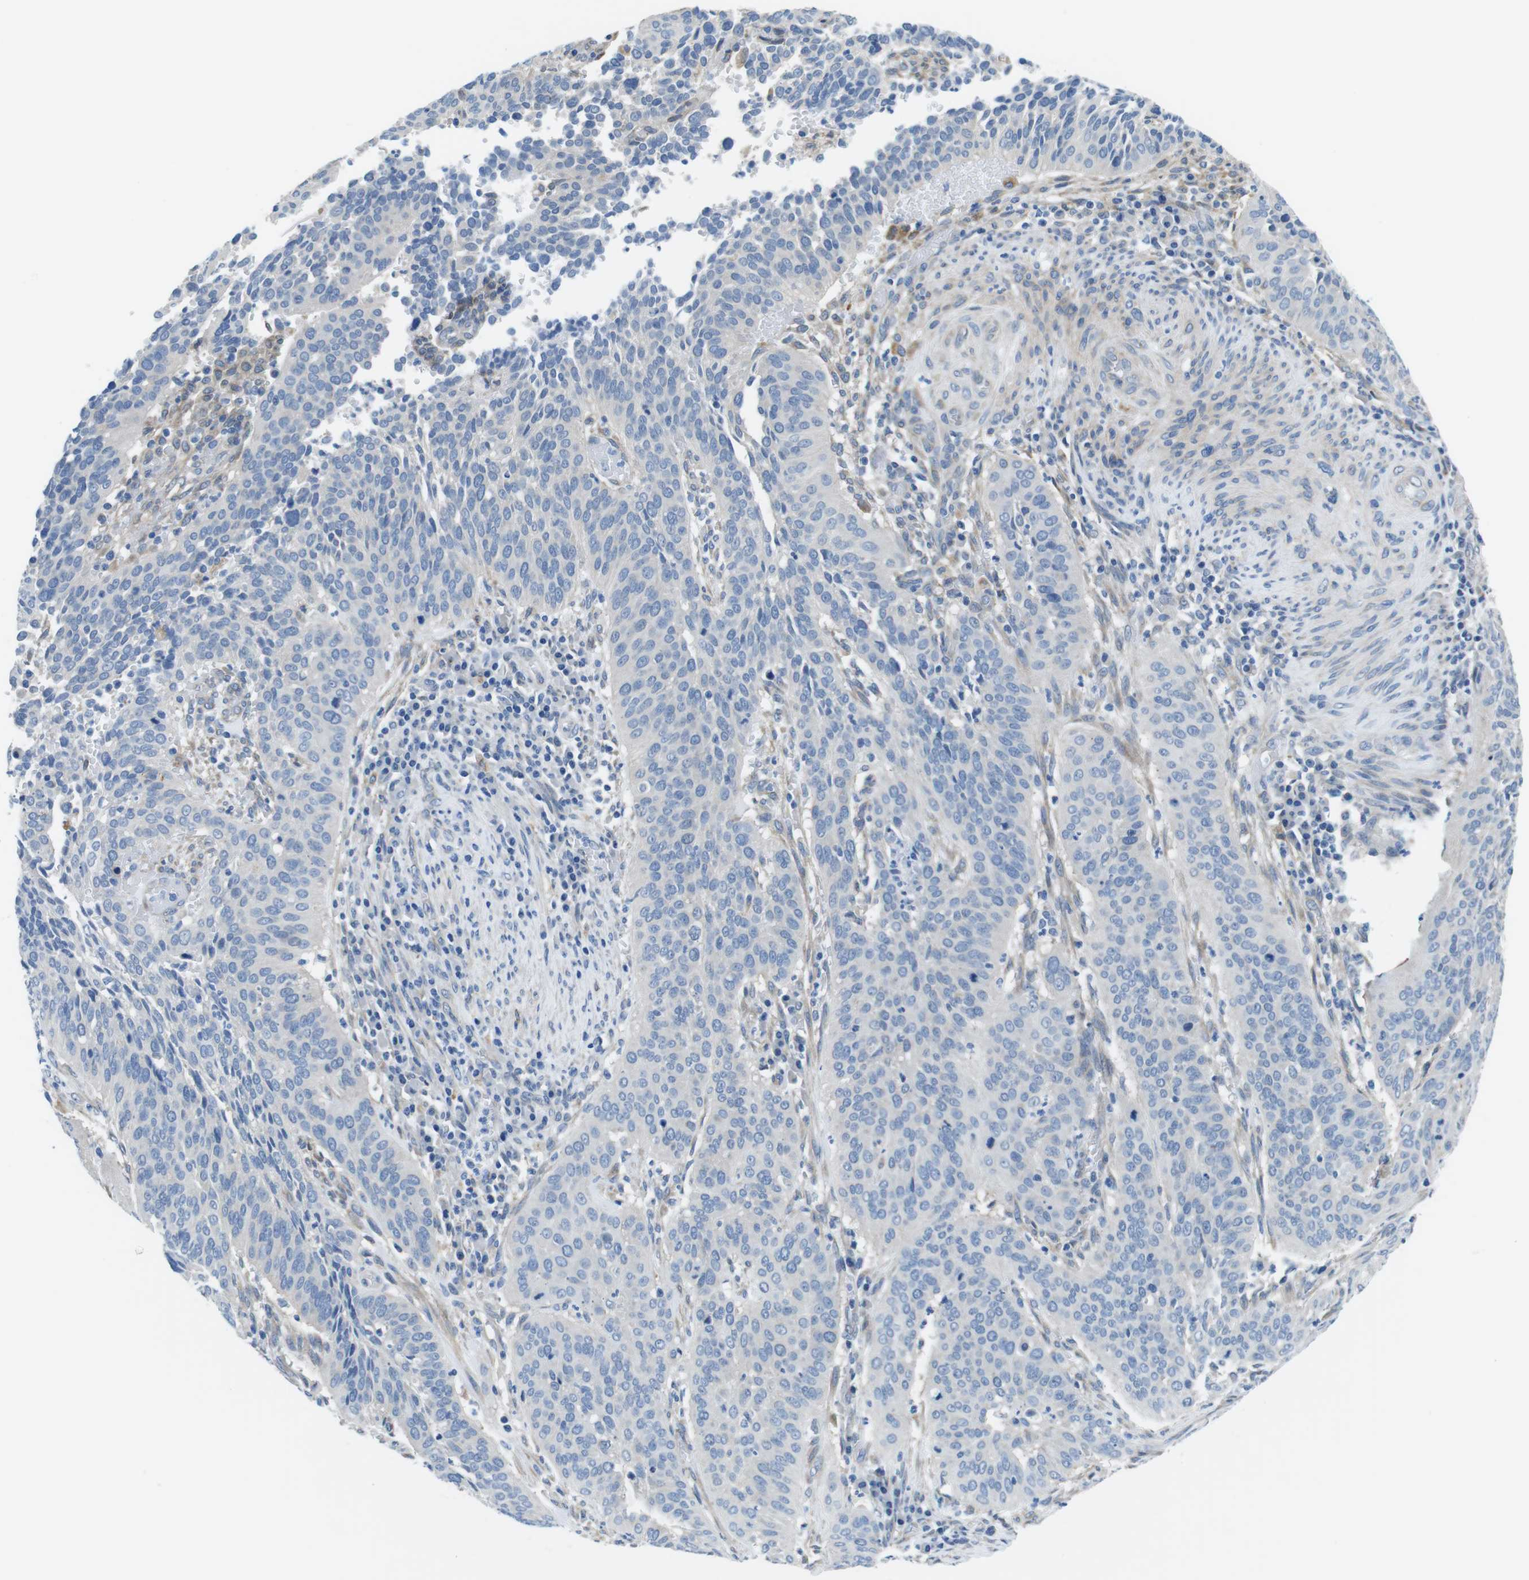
{"staining": {"intensity": "negative", "quantity": "none", "location": "none"}, "tissue": "cervical cancer", "cell_type": "Tumor cells", "image_type": "cancer", "snomed": [{"axis": "morphology", "description": "Normal tissue, NOS"}, {"axis": "morphology", "description": "Squamous cell carcinoma, NOS"}, {"axis": "topography", "description": "Cervix"}], "caption": "Immunohistochemistry (IHC) of cervical squamous cell carcinoma exhibits no staining in tumor cells.", "gene": "CDH8", "patient": {"sex": "female", "age": 39}}